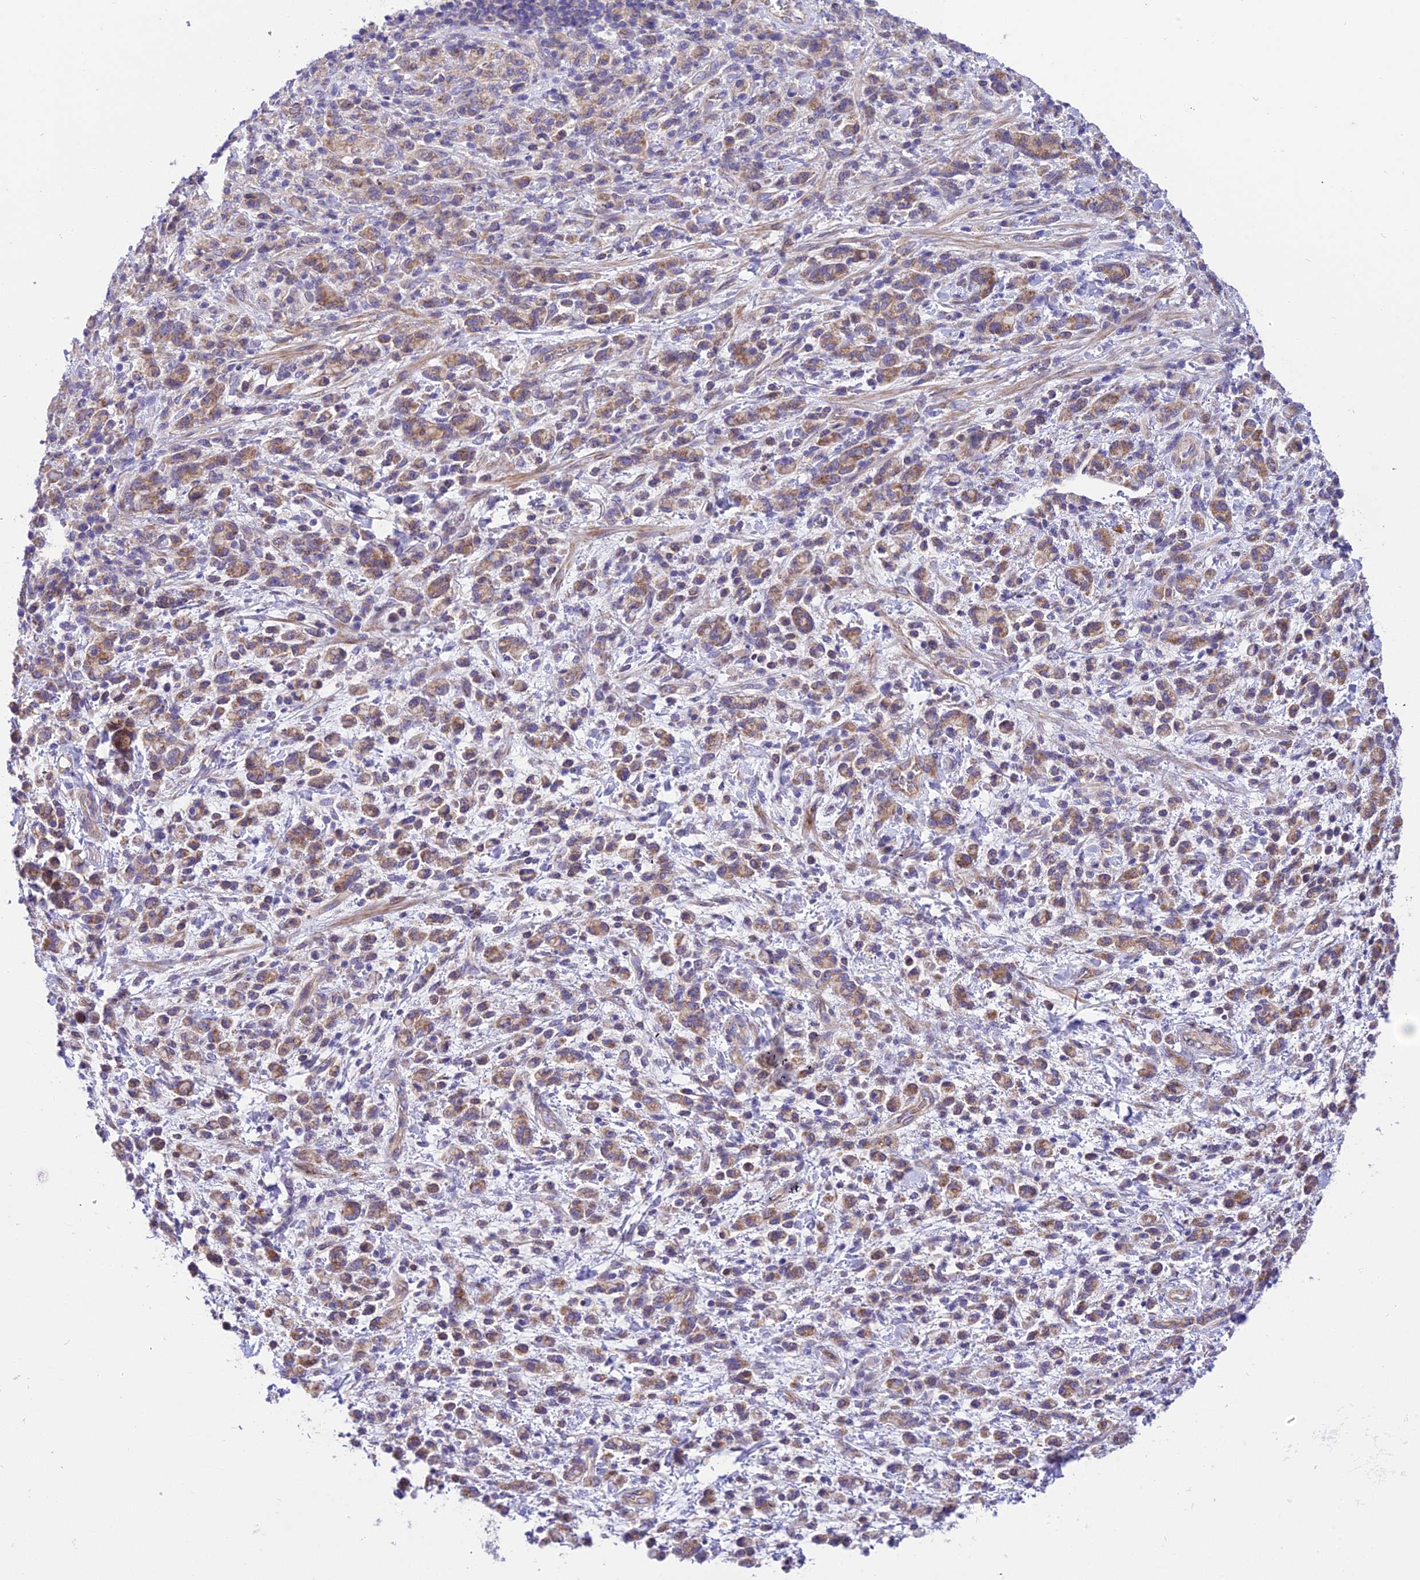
{"staining": {"intensity": "moderate", "quantity": ">75%", "location": "cytoplasmic/membranous"}, "tissue": "stomach cancer", "cell_type": "Tumor cells", "image_type": "cancer", "snomed": [{"axis": "morphology", "description": "Adenocarcinoma, NOS"}, {"axis": "topography", "description": "Stomach"}], "caption": "DAB (3,3'-diaminobenzidine) immunohistochemical staining of human adenocarcinoma (stomach) exhibits moderate cytoplasmic/membranous protein staining in approximately >75% of tumor cells.", "gene": "TRIM43B", "patient": {"sex": "male", "age": 77}}